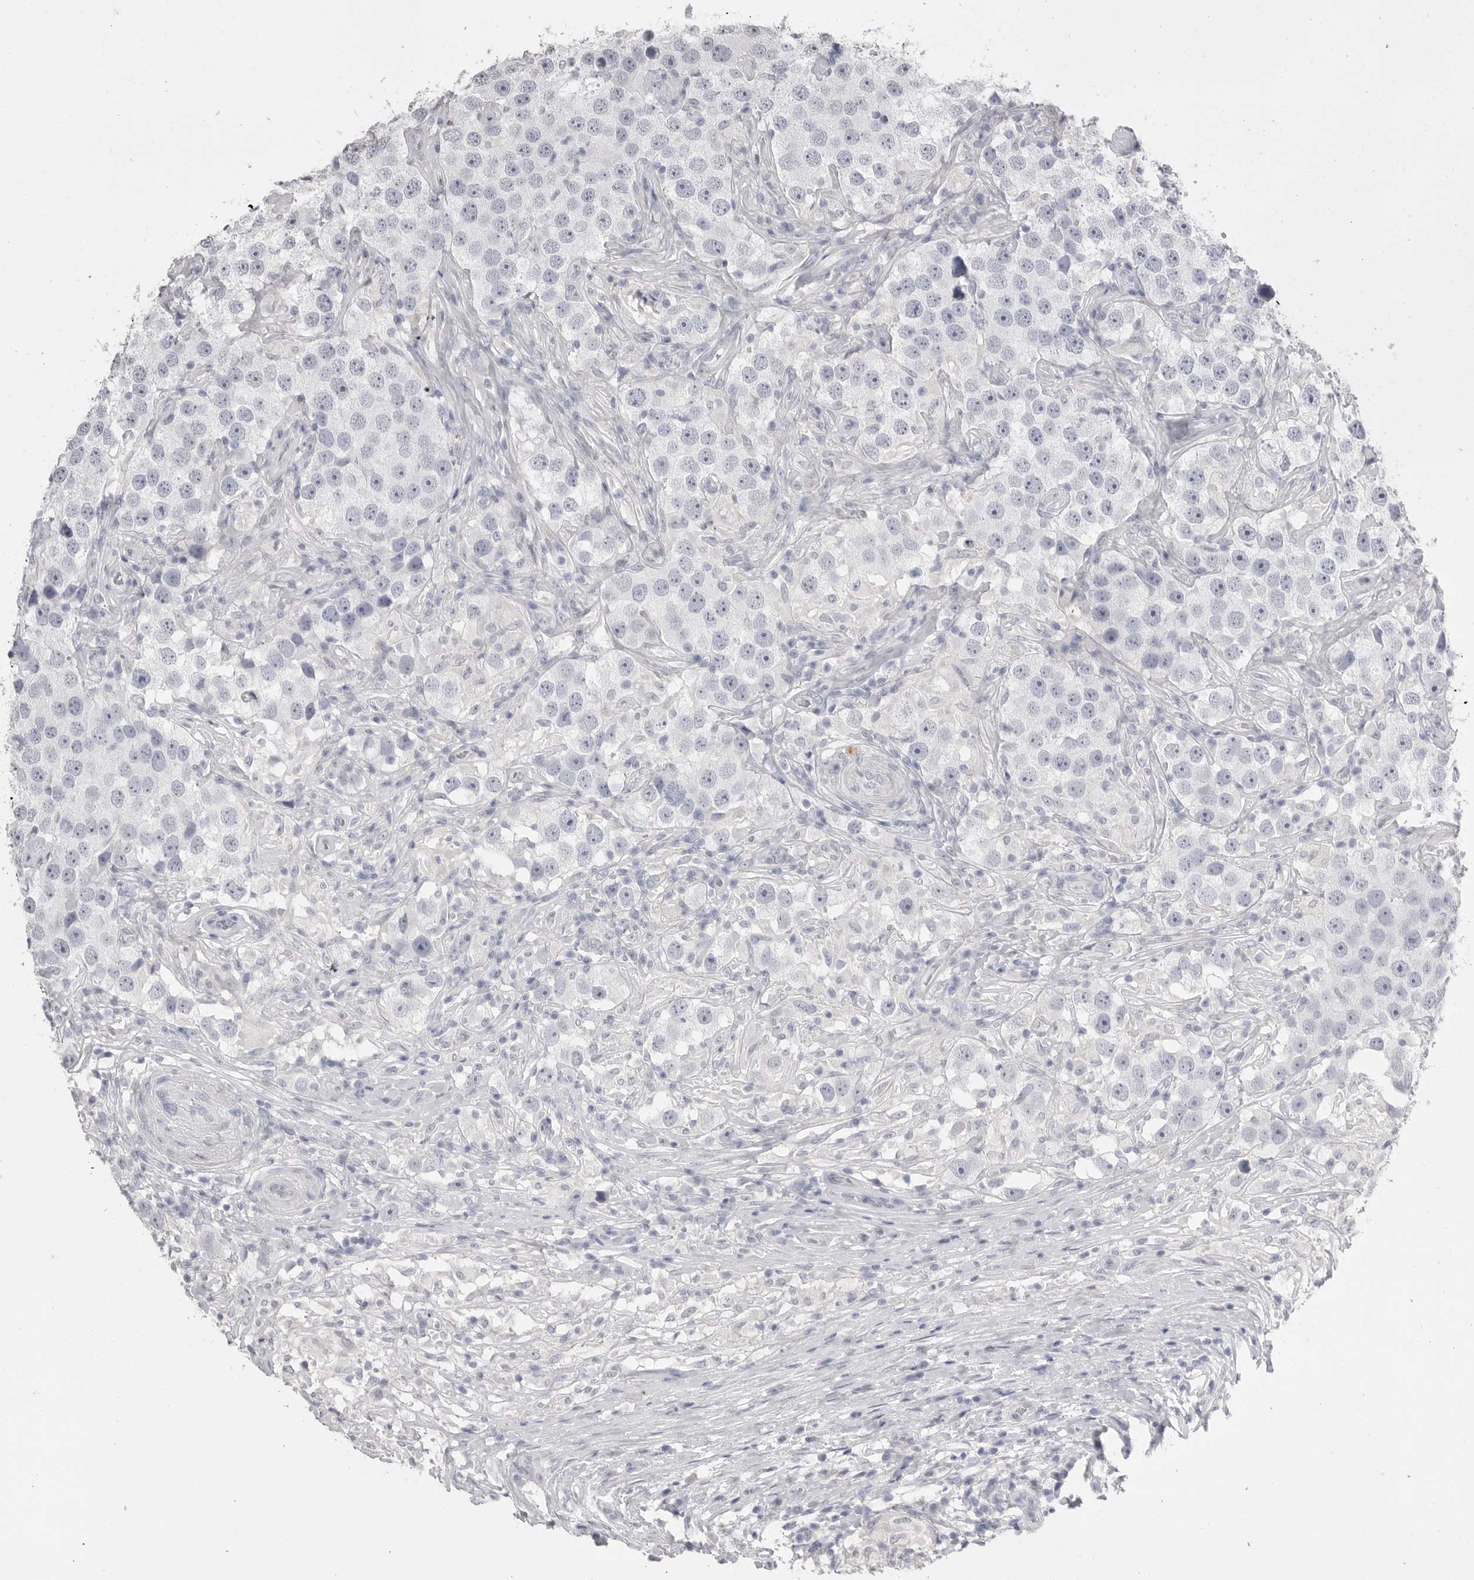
{"staining": {"intensity": "negative", "quantity": "none", "location": "none"}, "tissue": "testis cancer", "cell_type": "Tumor cells", "image_type": "cancer", "snomed": [{"axis": "morphology", "description": "Seminoma, NOS"}, {"axis": "topography", "description": "Testis"}], "caption": "DAB immunohistochemical staining of human testis seminoma displays no significant staining in tumor cells.", "gene": "CPB1", "patient": {"sex": "male", "age": 49}}